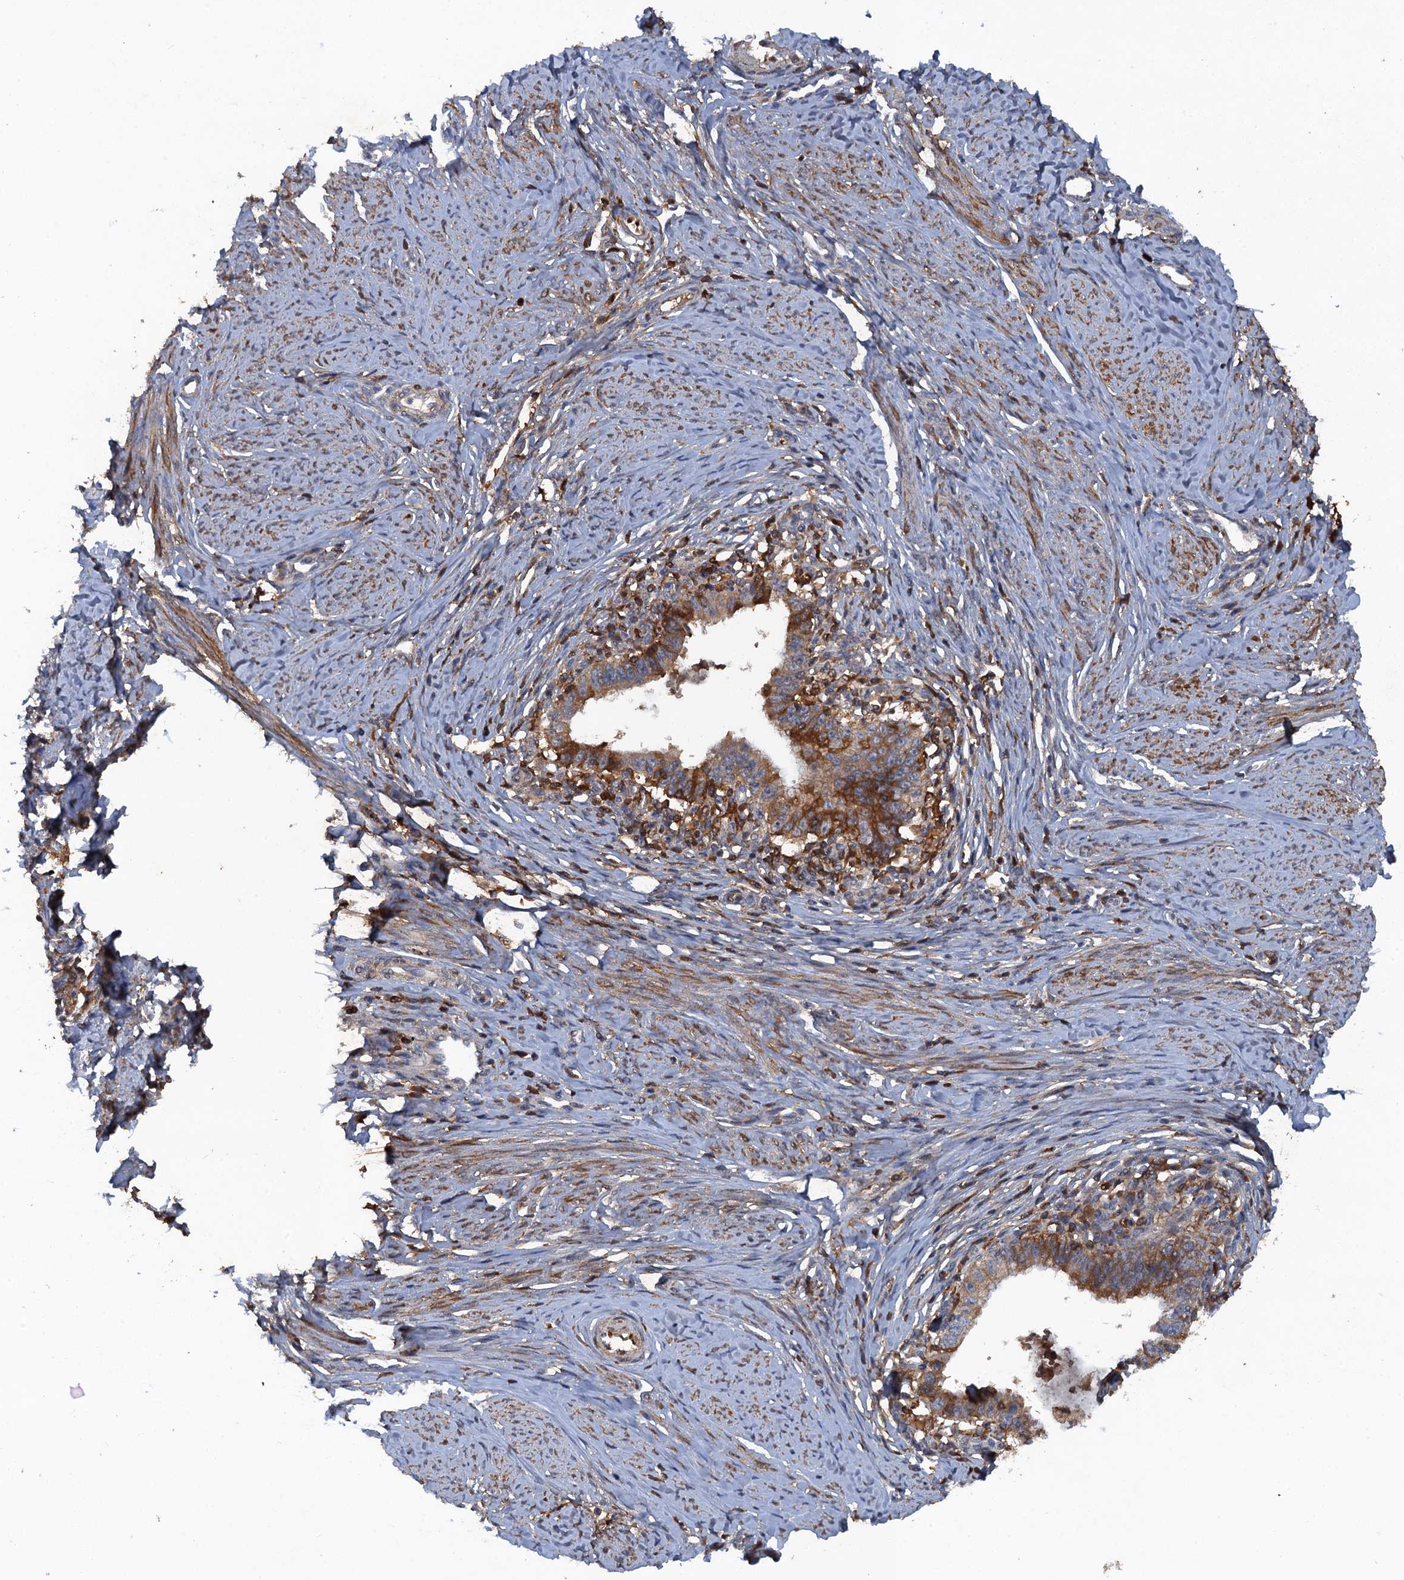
{"staining": {"intensity": "moderate", "quantity": ">75%", "location": "cytoplasmic/membranous"}, "tissue": "cervical cancer", "cell_type": "Tumor cells", "image_type": "cancer", "snomed": [{"axis": "morphology", "description": "Adenocarcinoma, NOS"}, {"axis": "topography", "description": "Cervix"}], "caption": "Cervical cancer was stained to show a protein in brown. There is medium levels of moderate cytoplasmic/membranous expression in about >75% of tumor cells. (brown staining indicates protein expression, while blue staining denotes nuclei).", "gene": "HAPLN3", "patient": {"sex": "female", "age": 36}}